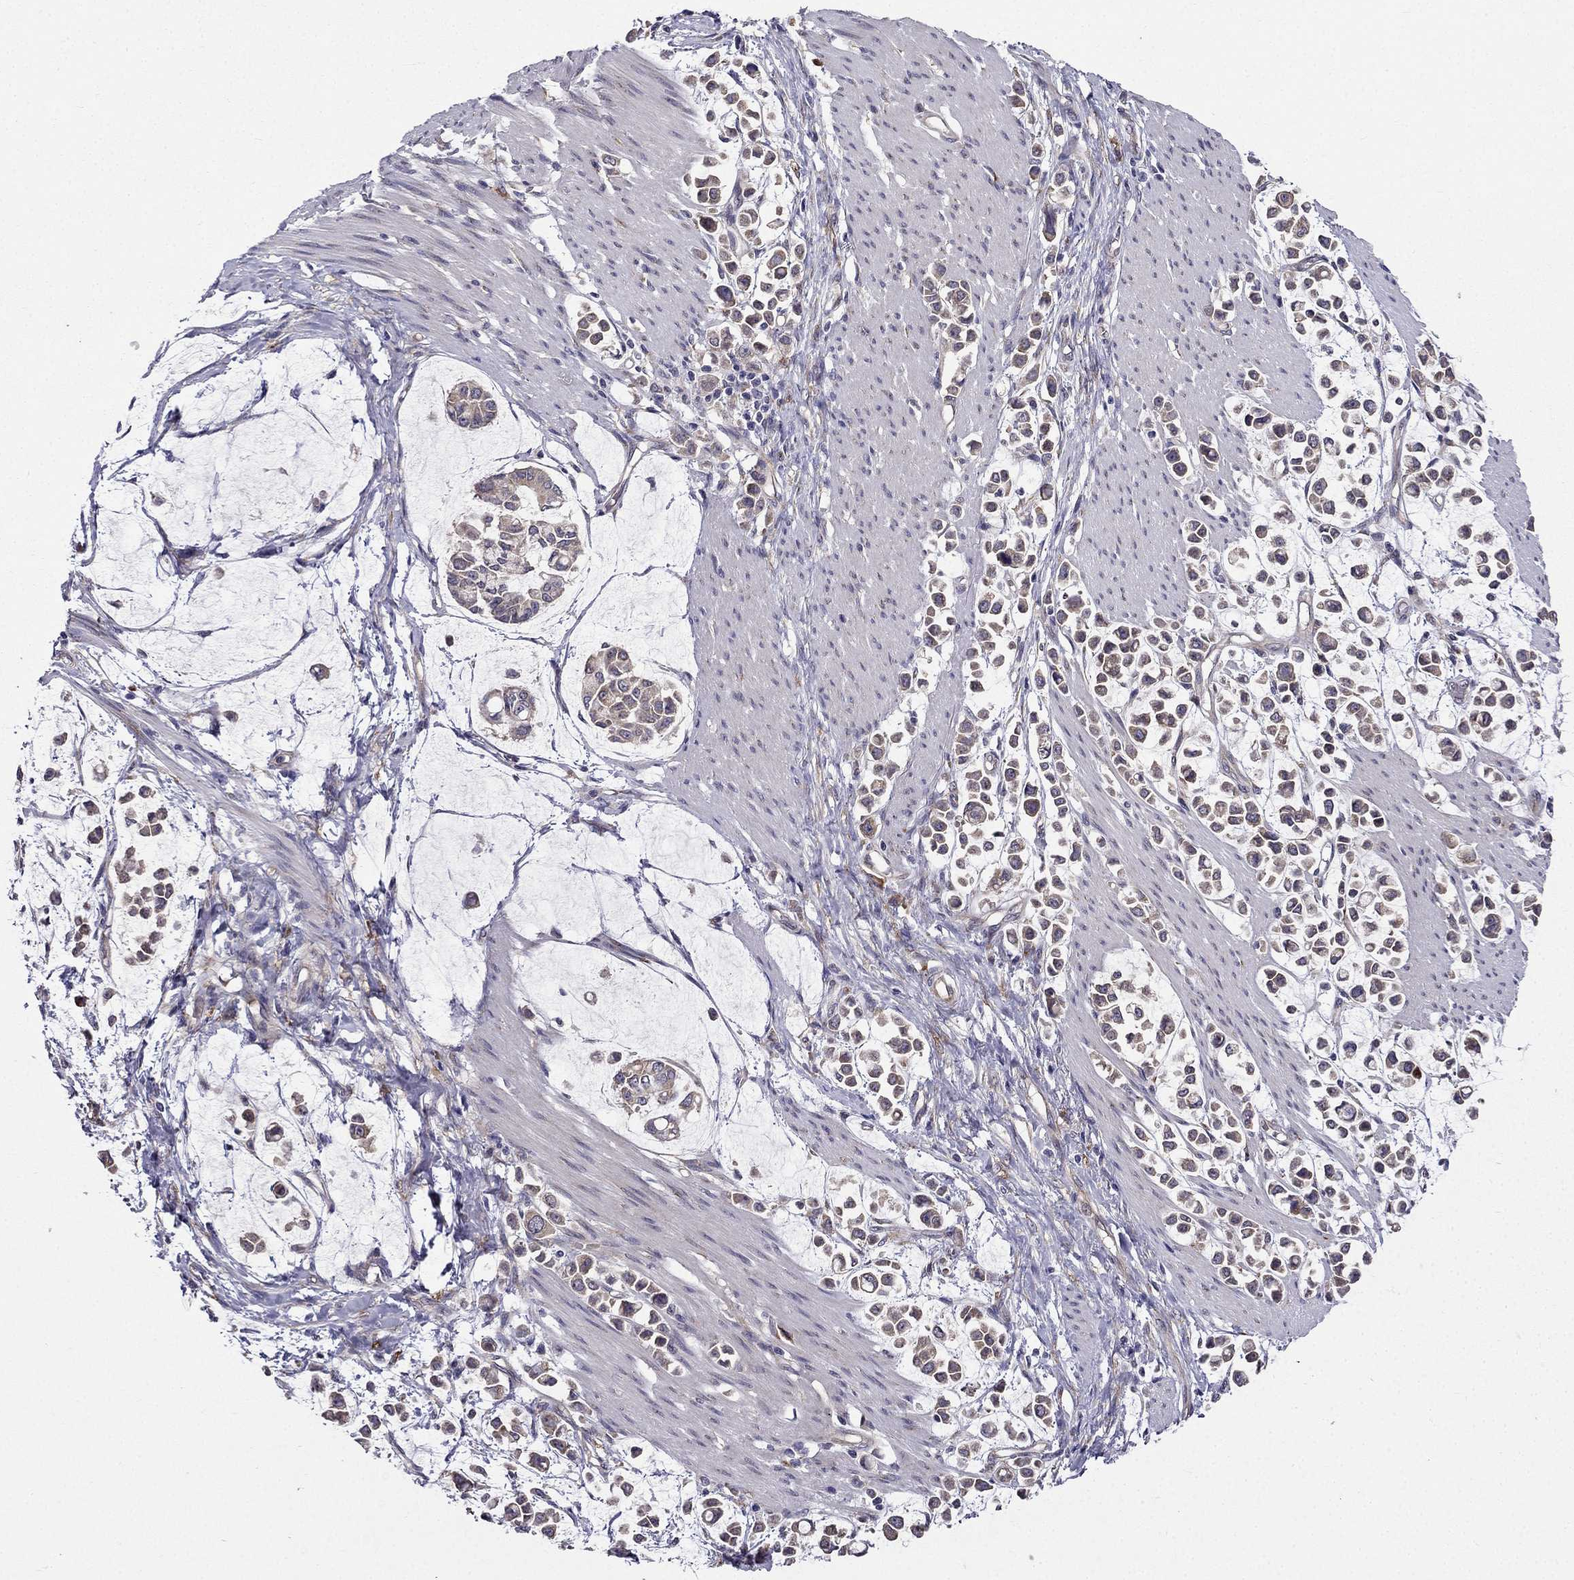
{"staining": {"intensity": "weak", "quantity": "25%-75%", "location": "cytoplasmic/membranous"}, "tissue": "stomach cancer", "cell_type": "Tumor cells", "image_type": "cancer", "snomed": [{"axis": "morphology", "description": "Adenocarcinoma, NOS"}, {"axis": "topography", "description": "Stomach"}], "caption": "About 25%-75% of tumor cells in stomach adenocarcinoma demonstrate weak cytoplasmic/membranous protein expression as visualized by brown immunohistochemical staining.", "gene": "ARHGEF28", "patient": {"sex": "male", "age": 82}}